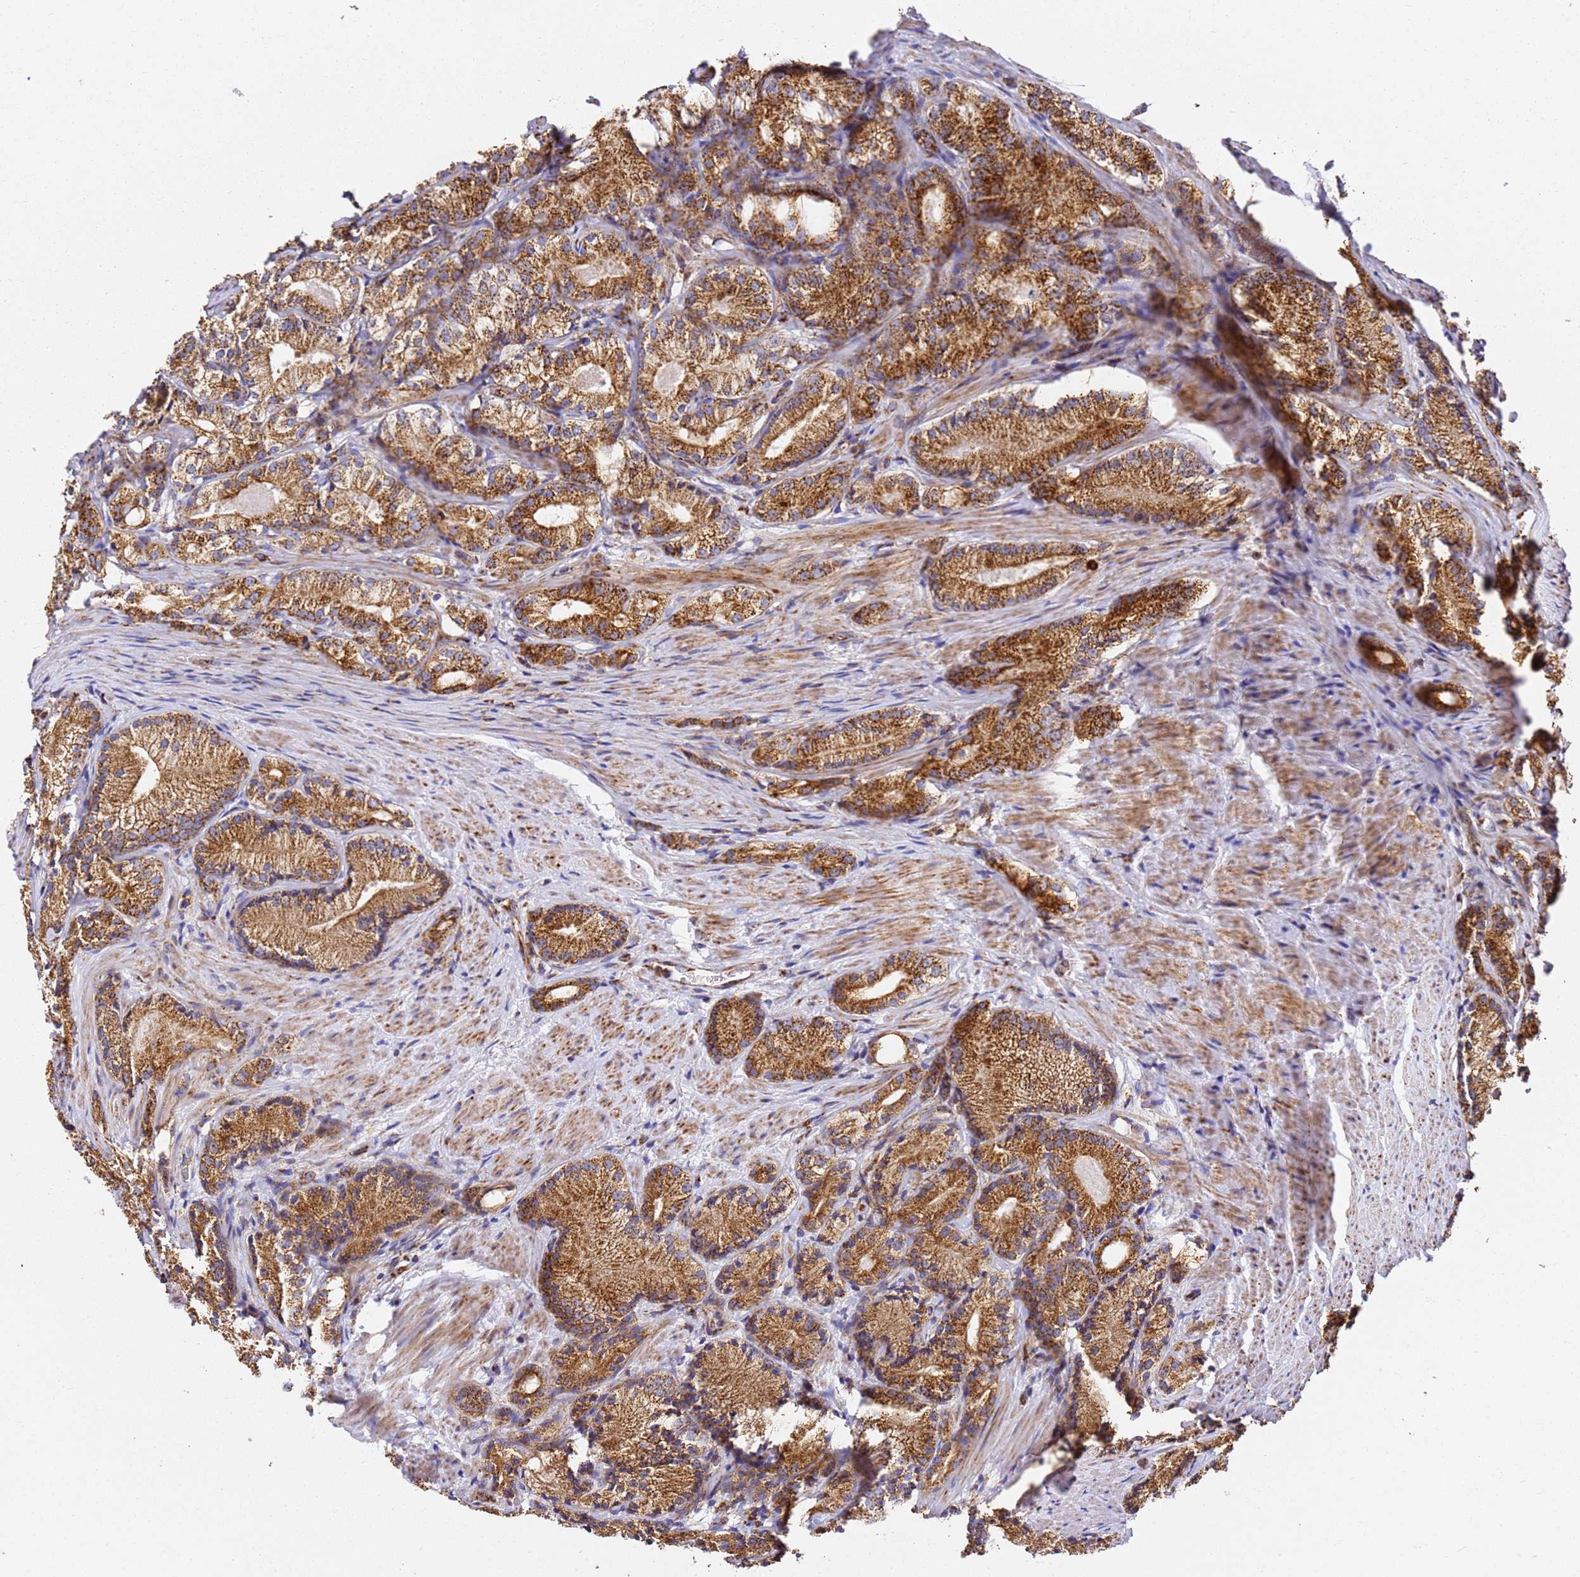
{"staining": {"intensity": "strong", "quantity": ">75%", "location": "cytoplasmic/membranous"}, "tissue": "prostate cancer", "cell_type": "Tumor cells", "image_type": "cancer", "snomed": [{"axis": "morphology", "description": "Adenocarcinoma, Low grade"}, {"axis": "topography", "description": "Prostate"}], "caption": "This is an image of immunohistochemistry (IHC) staining of prostate low-grade adenocarcinoma, which shows strong staining in the cytoplasmic/membranous of tumor cells.", "gene": "NDUFA3", "patient": {"sex": "male", "age": 57}}